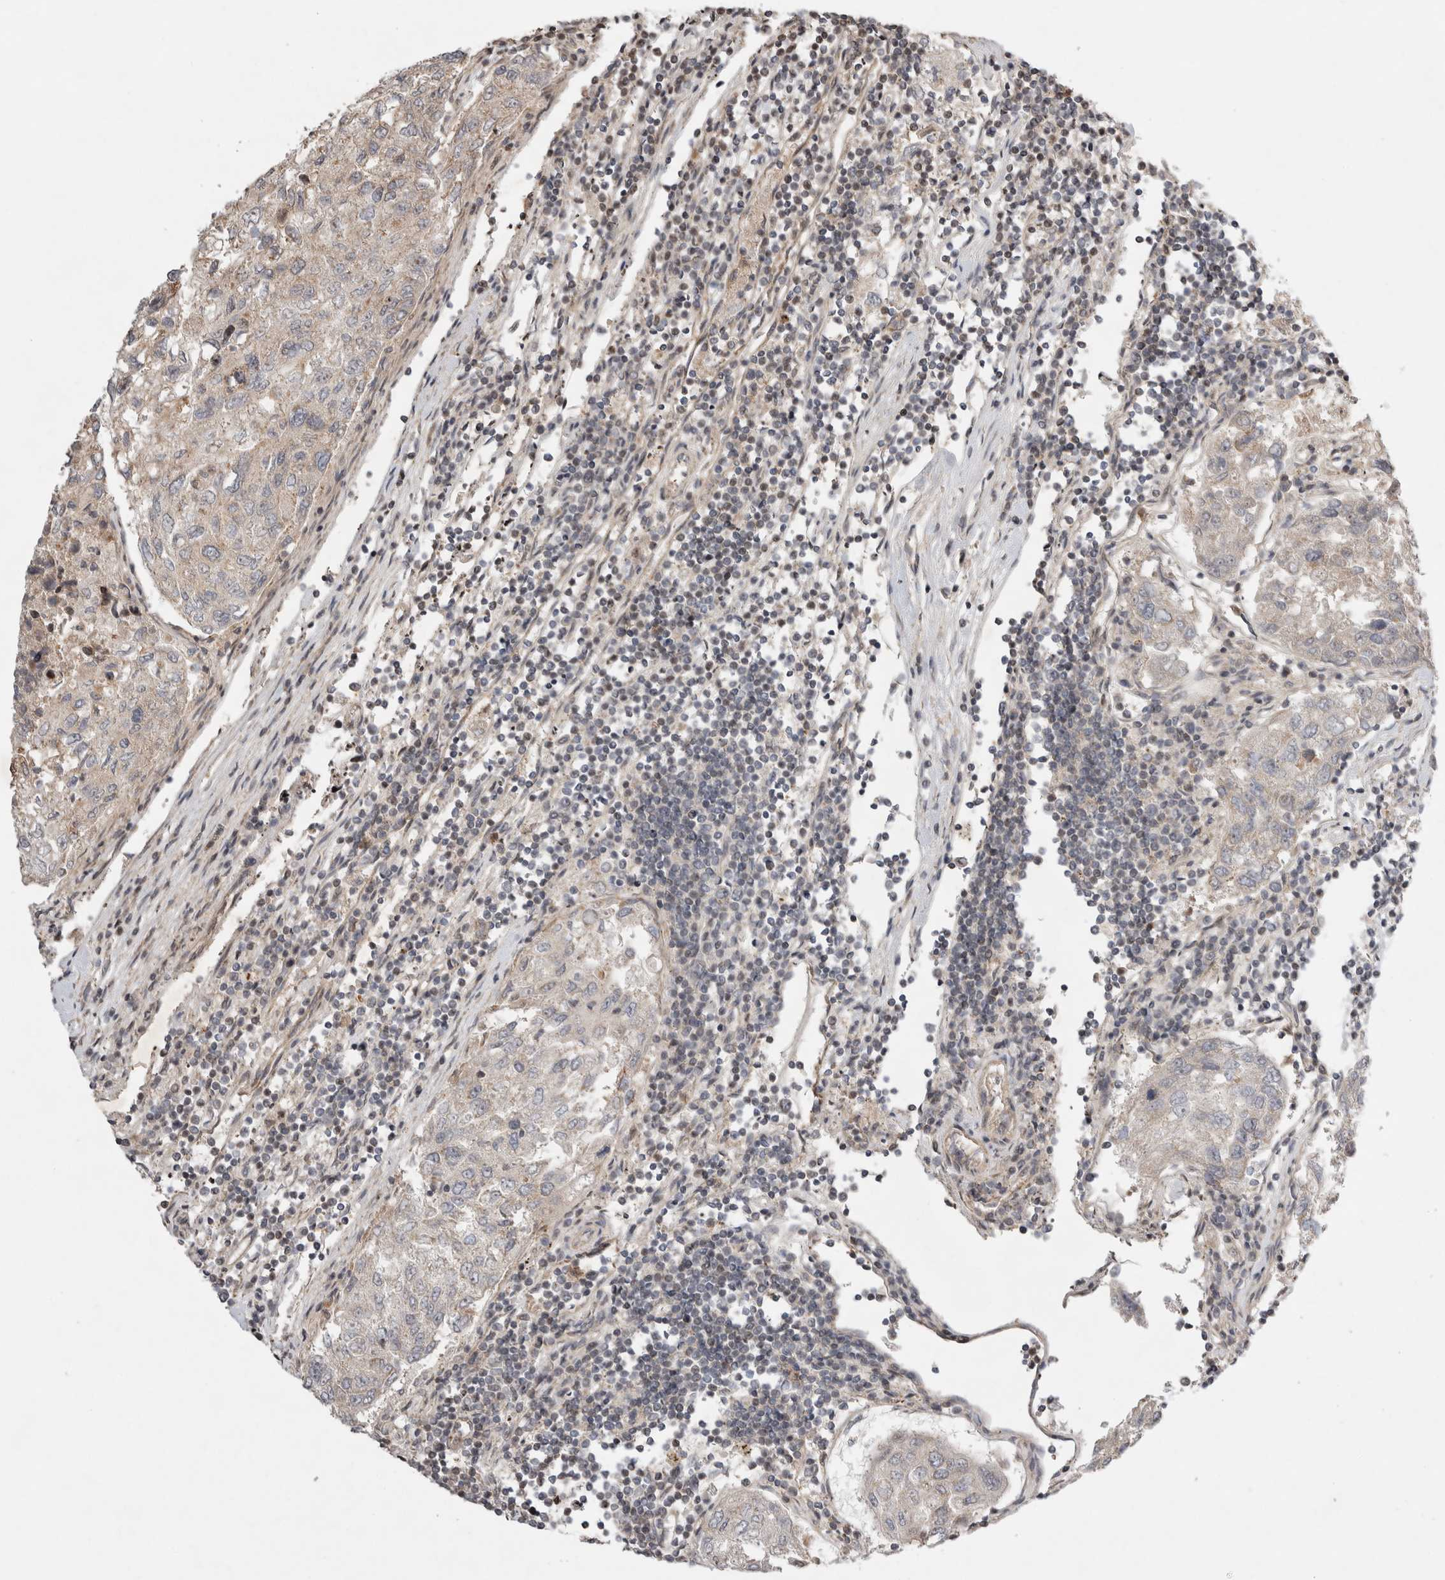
{"staining": {"intensity": "negative", "quantity": "none", "location": "none"}, "tissue": "urothelial cancer", "cell_type": "Tumor cells", "image_type": "cancer", "snomed": [{"axis": "morphology", "description": "Urothelial carcinoma, High grade"}, {"axis": "topography", "description": "Lymph node"}, {"axis": "topography", "description": "Urinary bladder"}], "caption": "Immunohistochemistry (IHC) of human high-grade urothelial carcinoma exhibits no positivity in tumor cells.", "gene": "EIF2AK1", "patient": {"sex": "male", "age": 51}}